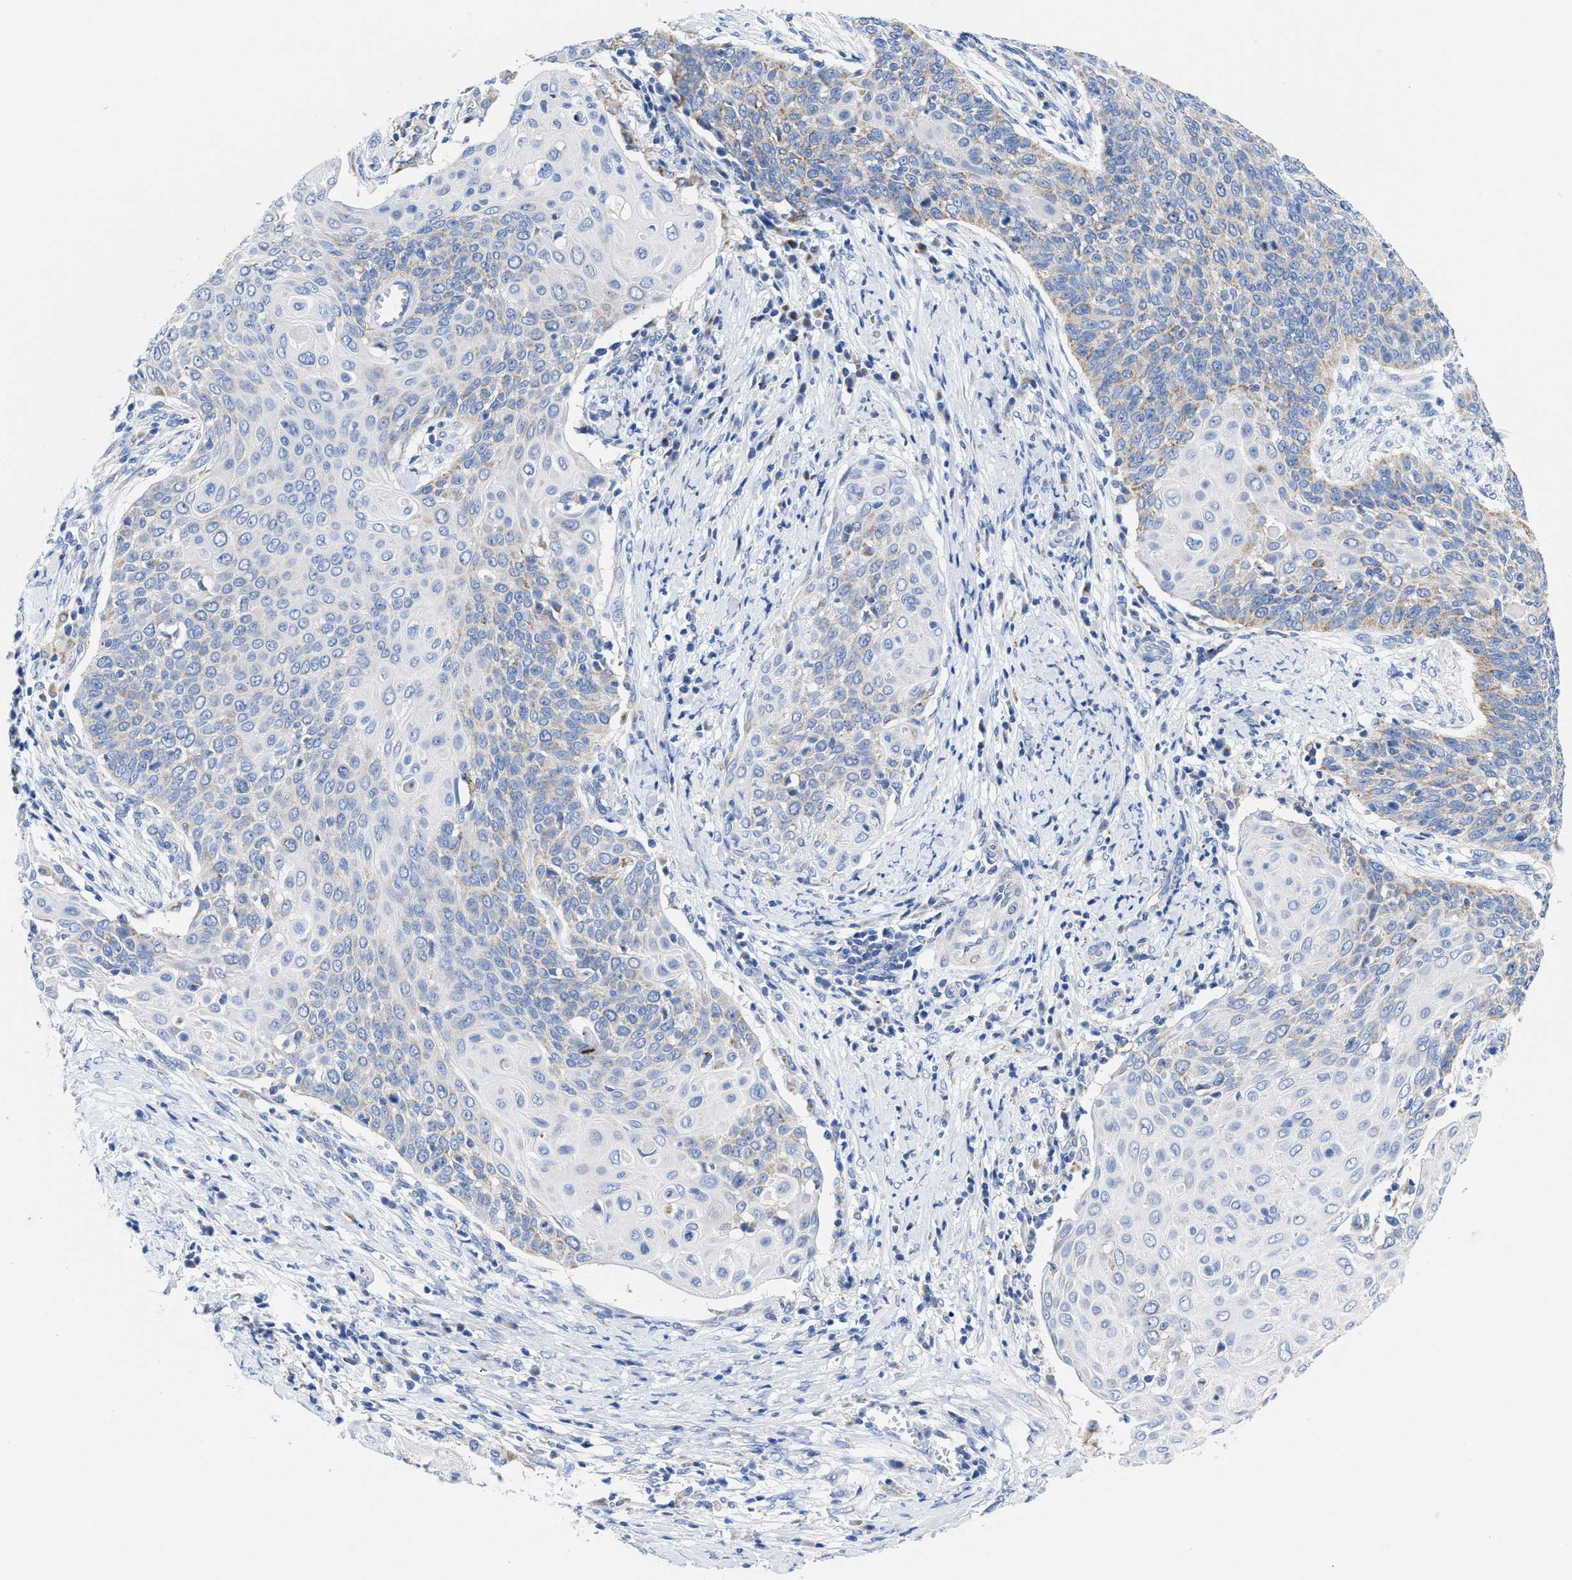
{"staining": {"intensity": "weak", "quantity": "<25%", "location": "cytoplasmic/membranous"}, "tissue": "cervical cancer", "cell_type": "Tumor cells", "image_type": "cancer", "snomed": [{"axis": "morphology", "description": "Squamous cell carcinoma, NOS"}, {"axis": "topography", "description": "Cervix"}], "caption": "Human cervical squamous cell carcinoma stained for a protein using immunohistochemistry shows no positivity in tumor cells.", "gene": "TBRG4", "patient": {"sex": "female", "age": 39}}